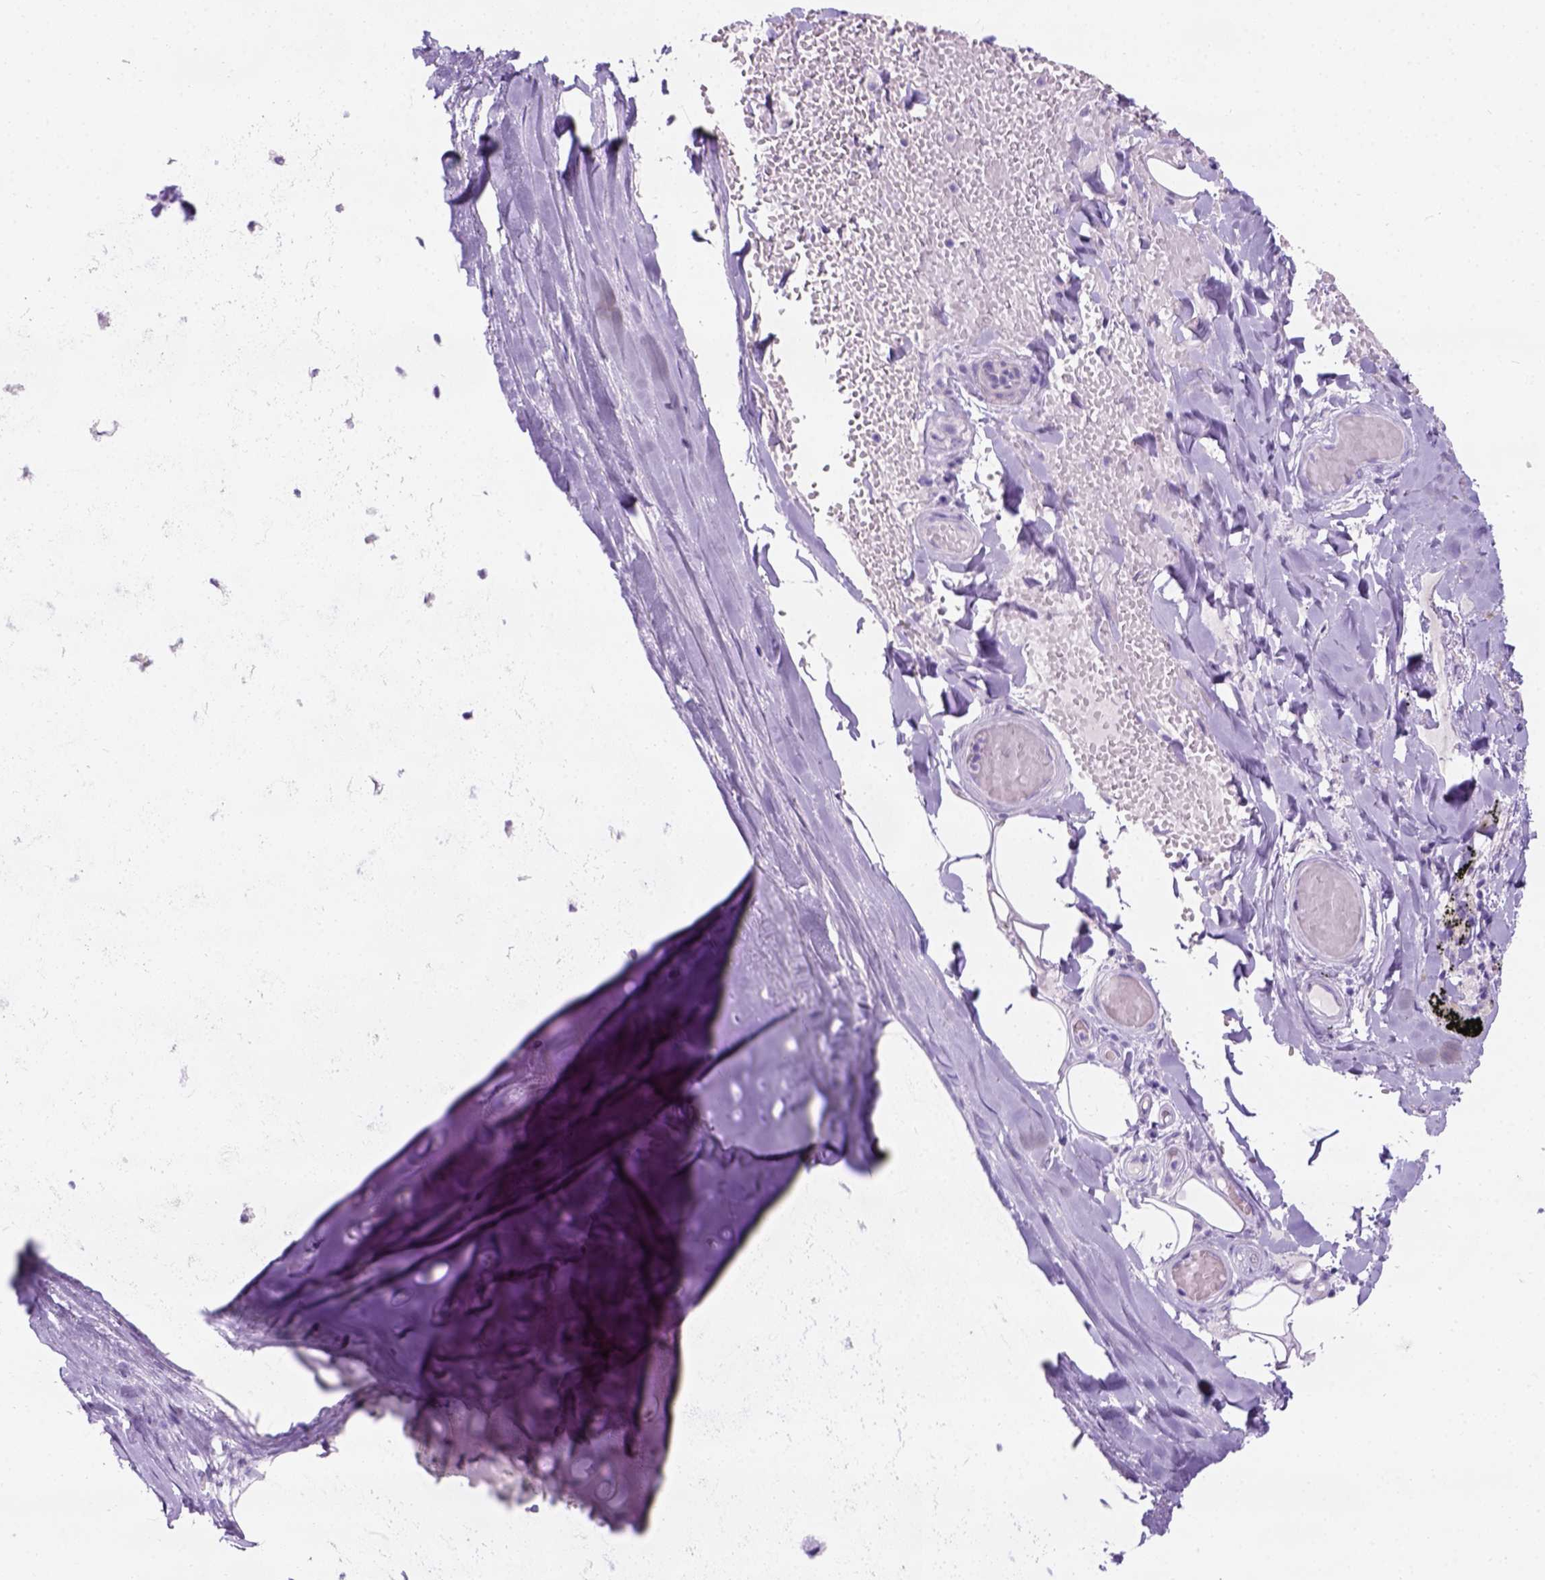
{"staining": {"intensity": "negative", "quantity": "none", "location": "none"}, "tissue": "soft tissue", "cell_type": "Chondrocytes", "image_type": "normal", "snomed": [{"axis": "morphology", "description": "Normal tissue, NOS"}, {"axis": "topography", "description": "Cartilage tissue"}, {"axis": "topography", "description": "Bronchus"}], "caption": "Soft tissue was stained to show a protein in brown. There is no significant expression in chondrocytes.", "gene": "C7orf57", "patient": {"sex": "male", "age": 64}}